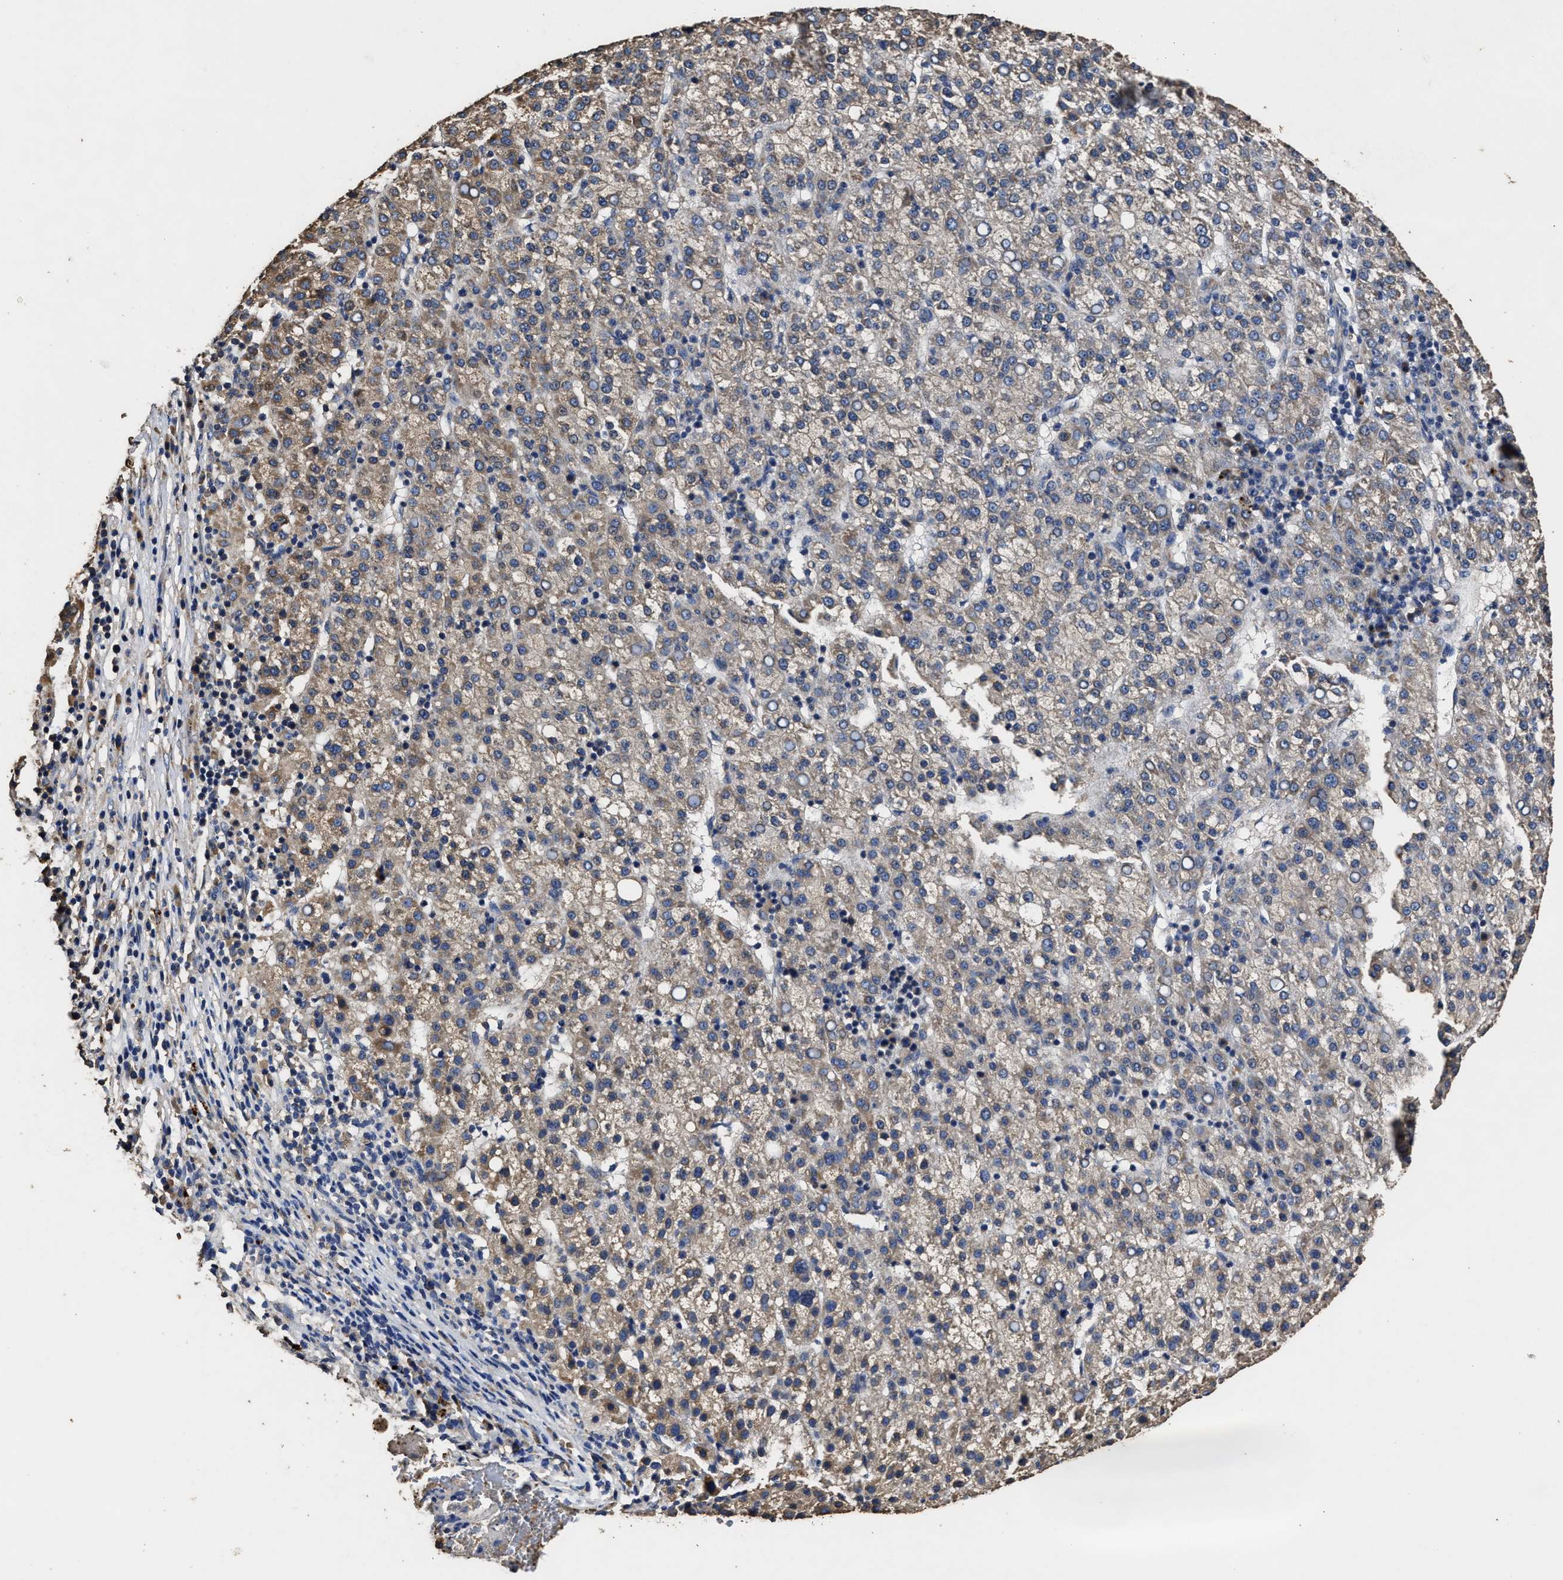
{"staining": {"intensity": "weak", "quantity": "25%-75%", "location": "cytoplasmic/membranous"}, "tissue": "liver cancer", "cell_type": "Tumor cells", "image_type": "cancer", "snomed": [{"axis": "morphology", "description": "Carcinoma, Hepatocellular, NOS"}, {"axis": "topography", "description": "Liver"}], "caption": "A brown stain shows weak cytoplasmic/membranous staining of a protein in human liver cancer (hepatocellular carcinoma) tumor cells.", "gene": "PPM1K", "patient": {"sex": "female", "age": 58}}